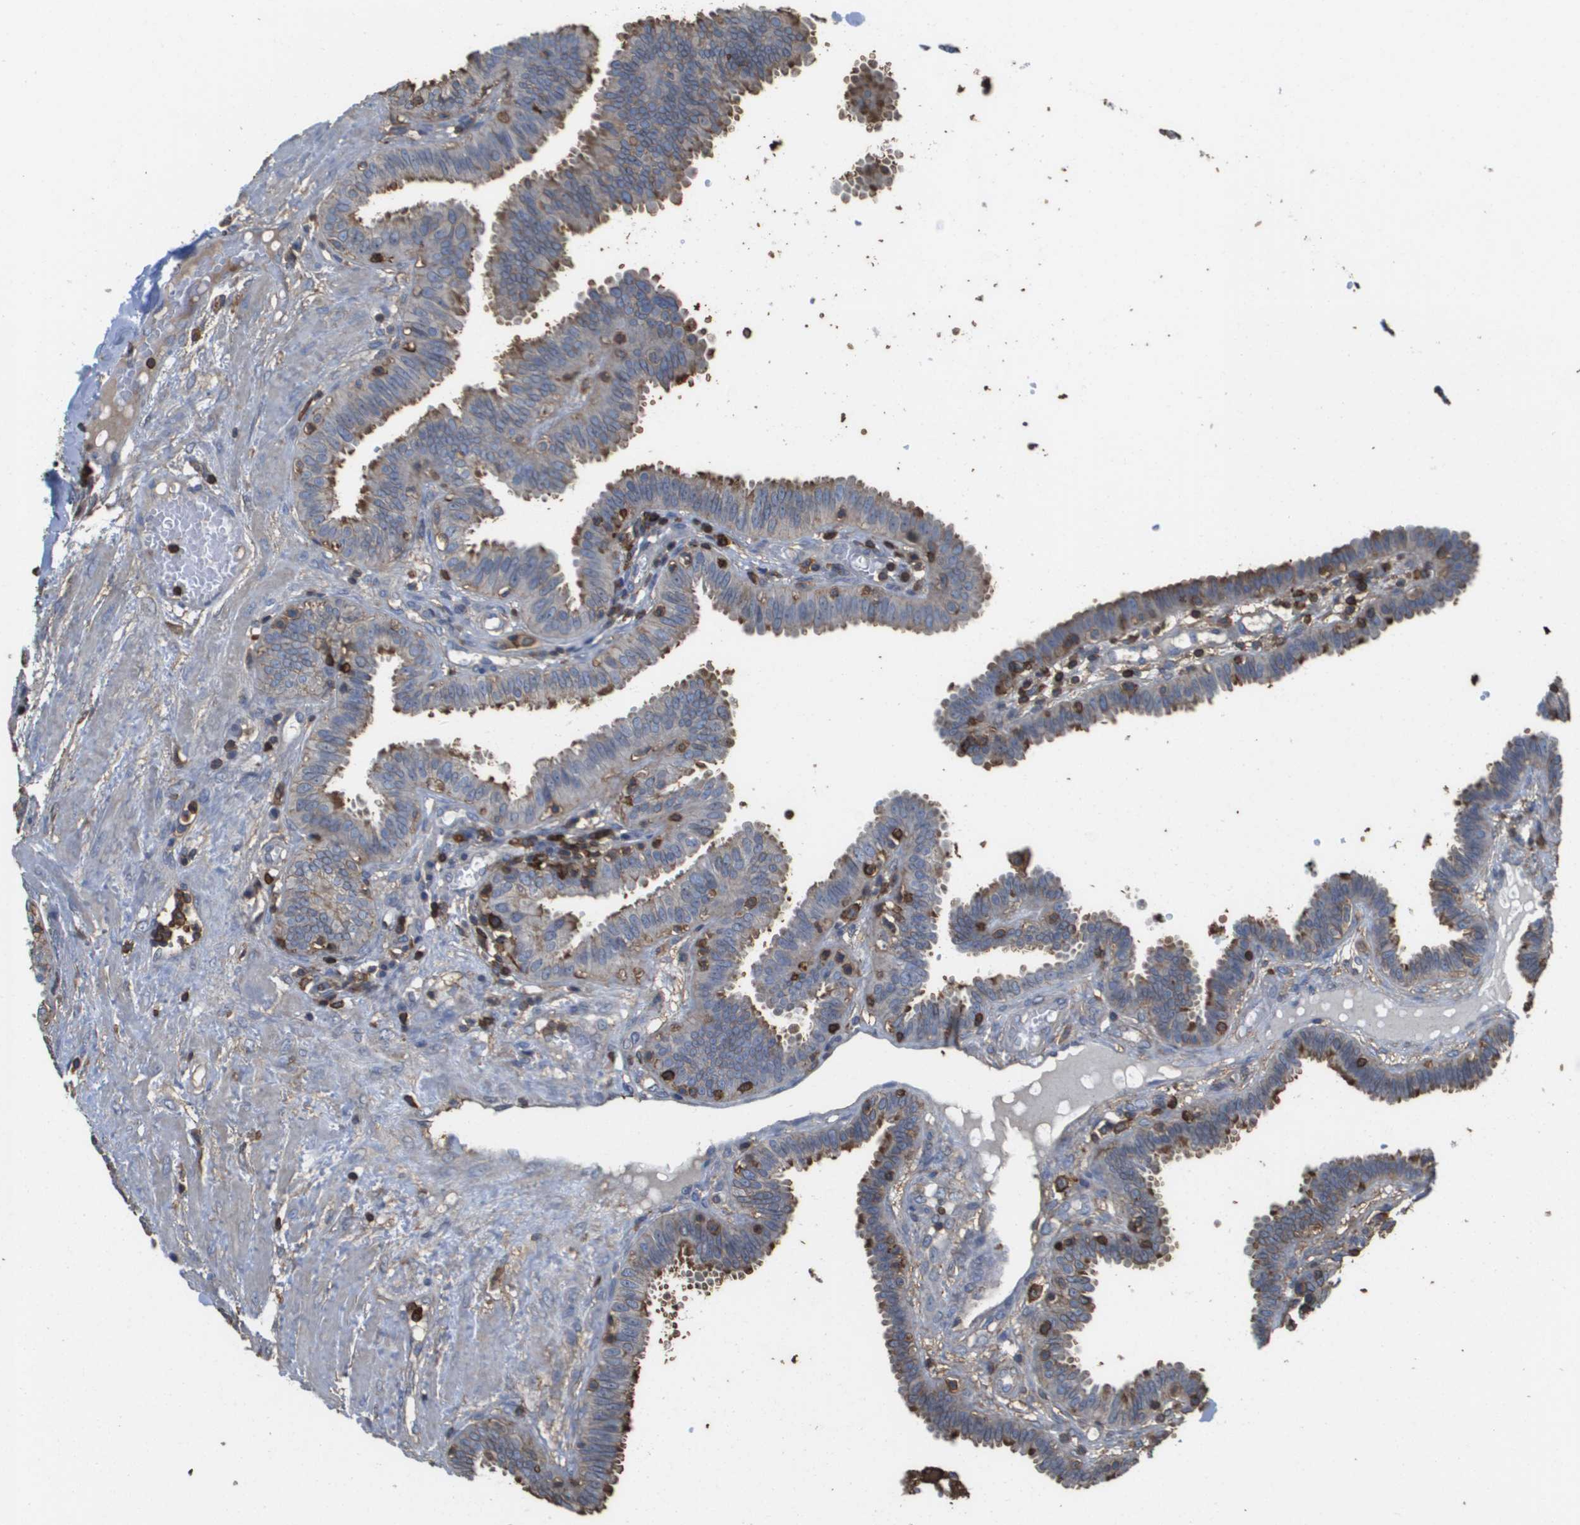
{"staining": {"intensity": "moderate", "quantity": "25%-75%", "location": "cytoplasmic/membranous"}, "tissue": "fallopian tube", "cell_type": "Glandular cells", "image_type": "normal", "snomed": [{"axis": "morphology", "description": "Normal tissue, NOS"}, {"axis": "topography", "description": "Fallopian tube"}], "caption": "Immunohistochemistry (IHC) of normal human fallopian tube shows medium levels of moderate cytoplasmic/membranous expression in about 25%-75% of glandular cells.", "gene": "PASK", "patient": {"sex": "female", "age": 32}}